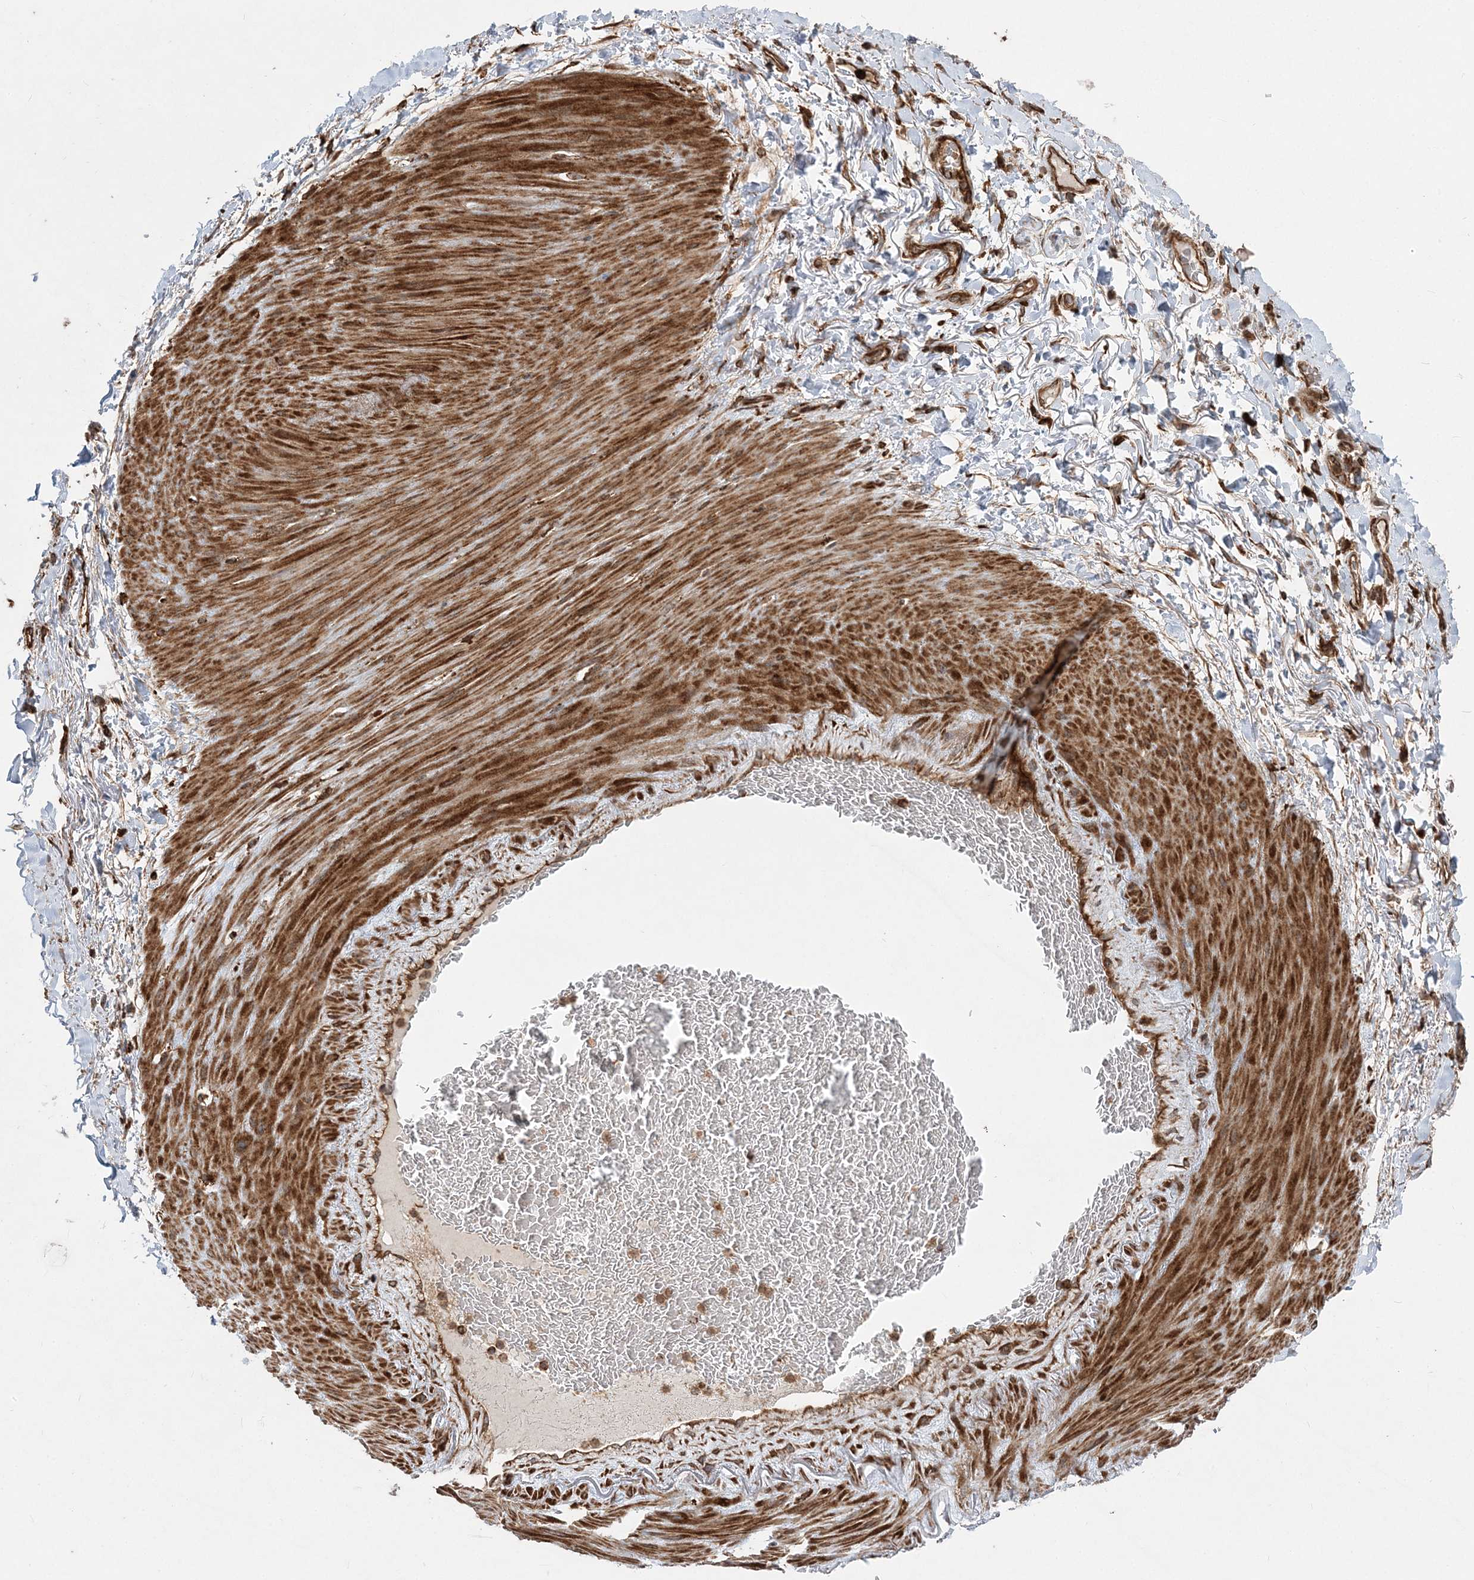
{"staining": {"intensity": "moderate", "quantity": ">75%", "location": "cytoplasmic/membranous"}, "tissue": "adipose tissue", "cell_type": "Adipocytes", "image_type": "normal", "snomed": [{"axis": "morphology", "description": "Normal tissue, NOS"}, {"axis": "morphology", "description": "Adenocarcinoma, NOS"}, {"axis": "topography", "description": "Esophagus"}], "caption": "The immunohistochemical stain shows moderate cytoplasmic/membranous positivity in adipocytes of normal adipose tissue. Nuclei are stained in blue.", "gene": "LRPPRC", "patient": {"sex": "male", "age": 62}}